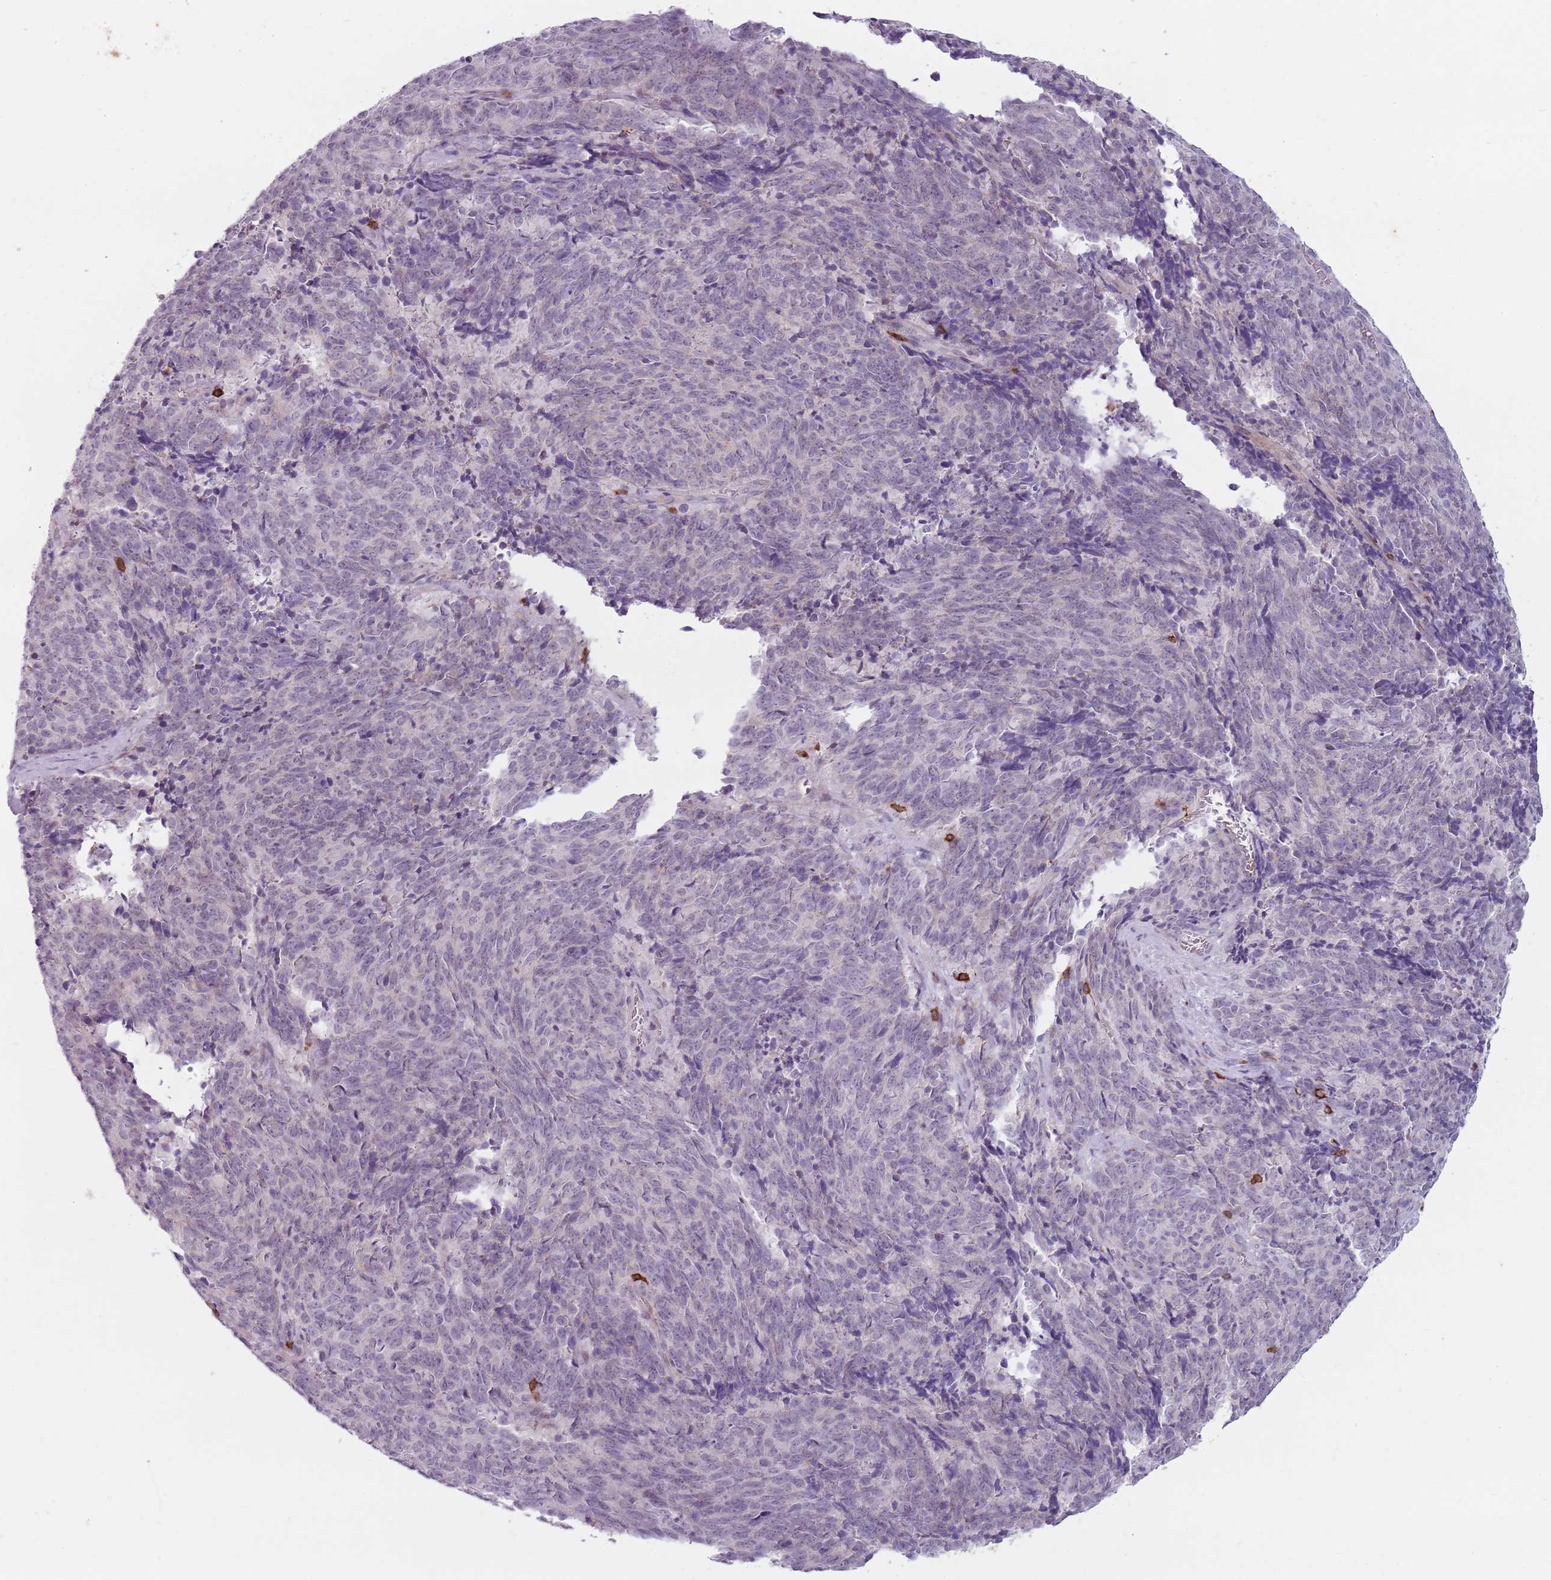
{"staining": {"intensity": "negative", "quantity": "none", "location": "none"}, "tissue": "cervical cancer", "cell_type": "Tumor cells", "image_type": "cancer", "snomed": [{"axis": "morphology", "description": "Squamous cell carcinoma, NOS"}, {"axis": "topography", "description": "Cervix"}], "caption": "Immunohistochemistry (IHC) of human squamous cell carcinoma (cervical) shows no expression in tumor cells.", "gene": "ZNF583", "patient": {"sex": "female", "age": 29}}